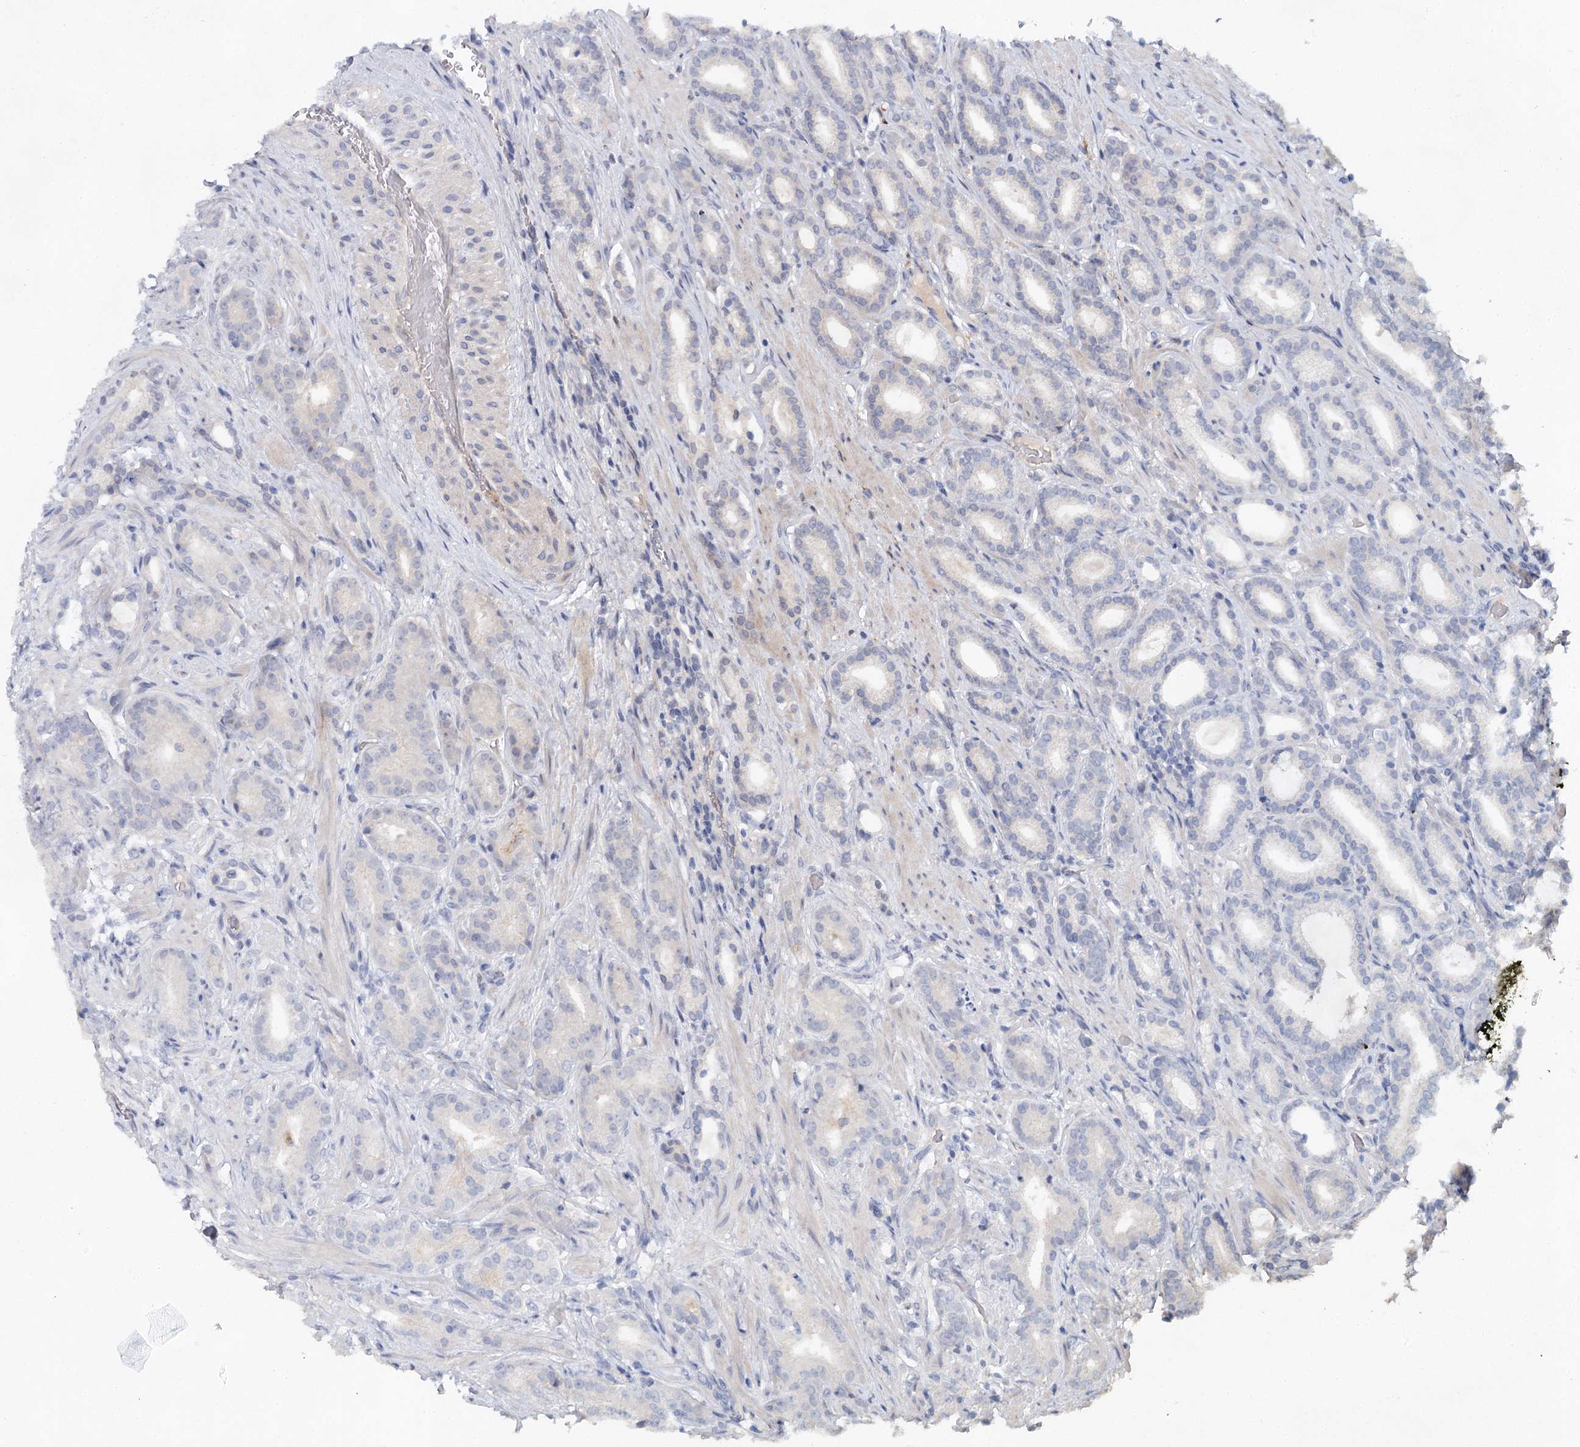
{"staining": {"intensity": "negative", "quantity": "none", "location": "none"}, "tissue": "prostate cancer", "cell_type": "Tumor cells", "image_type": "cancer", "snomed": [{"axis": "morphology", "description": "Adenocarcinoma, Low grade"}, {"axis": "topography", "description": "Prostate"}], "caption": "Immunohistochemical staining of human prostate cancer reveals no significant expression in tumor cells.", "gene": "SLC19A3", "patient": {"sex": "male", "age": 71}}